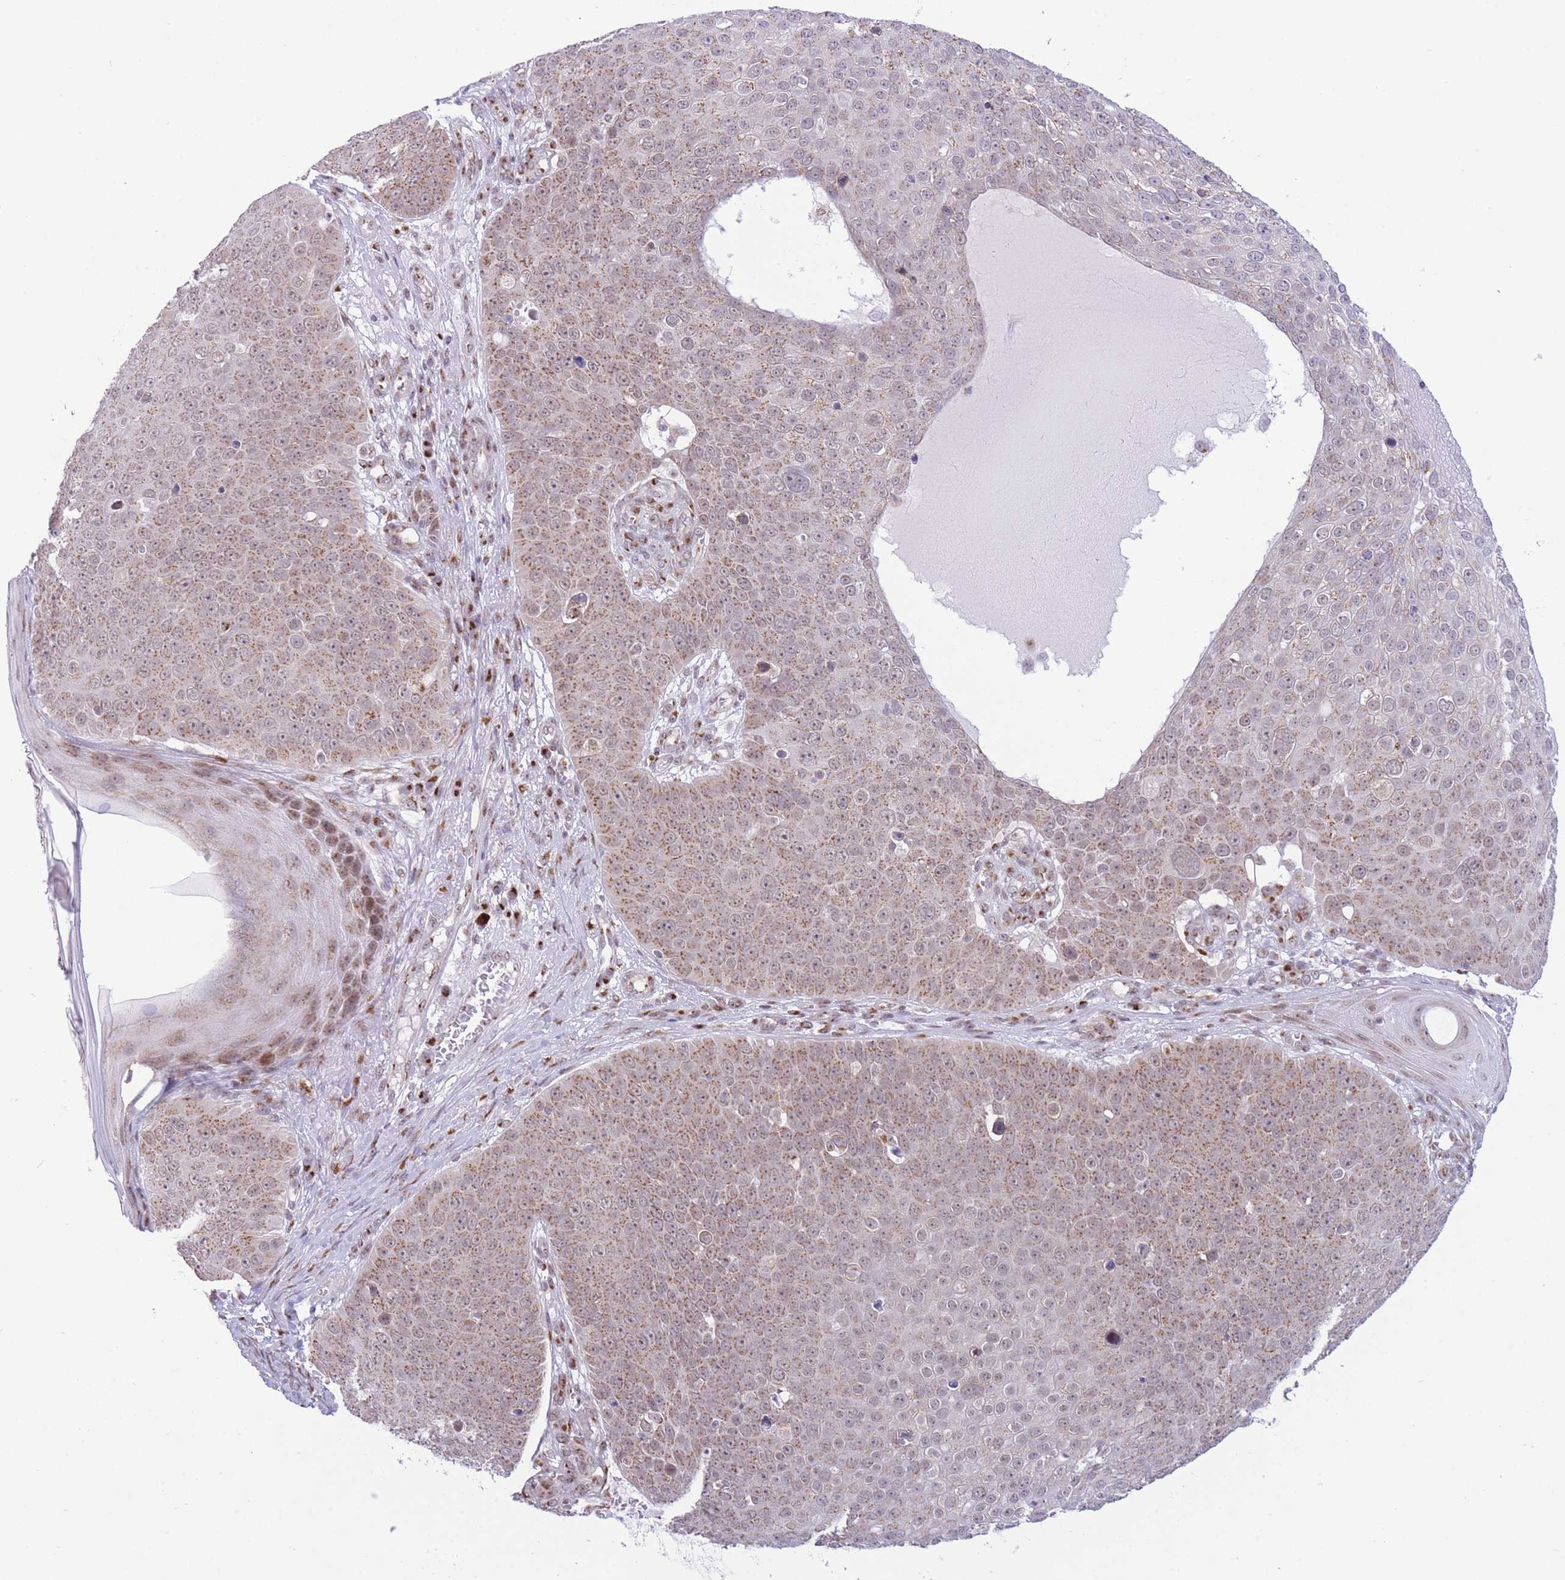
{"staining": {"intensity": "moderate", "quantity": ">75%", "location": "cytoplasmic/membranous,nuclear"}, "tissue": "skin cancer", "cell_type": "Tumor cells", "image_type": "cancer", "snomed": [{"axis": "morphology", "description": "Squamous cell carcinoma, NOS"}, {"axis": "topography", "description": "Skin"}], "caption": "Brown immunohistochemical staining in human skin squamous cell carcinoma shows moderate cytoplasmic/membranous and nuclear staining in about >75% of tumor cells.", "gene": "INO80C", "patient": {"sex": "male", "age": 71}}